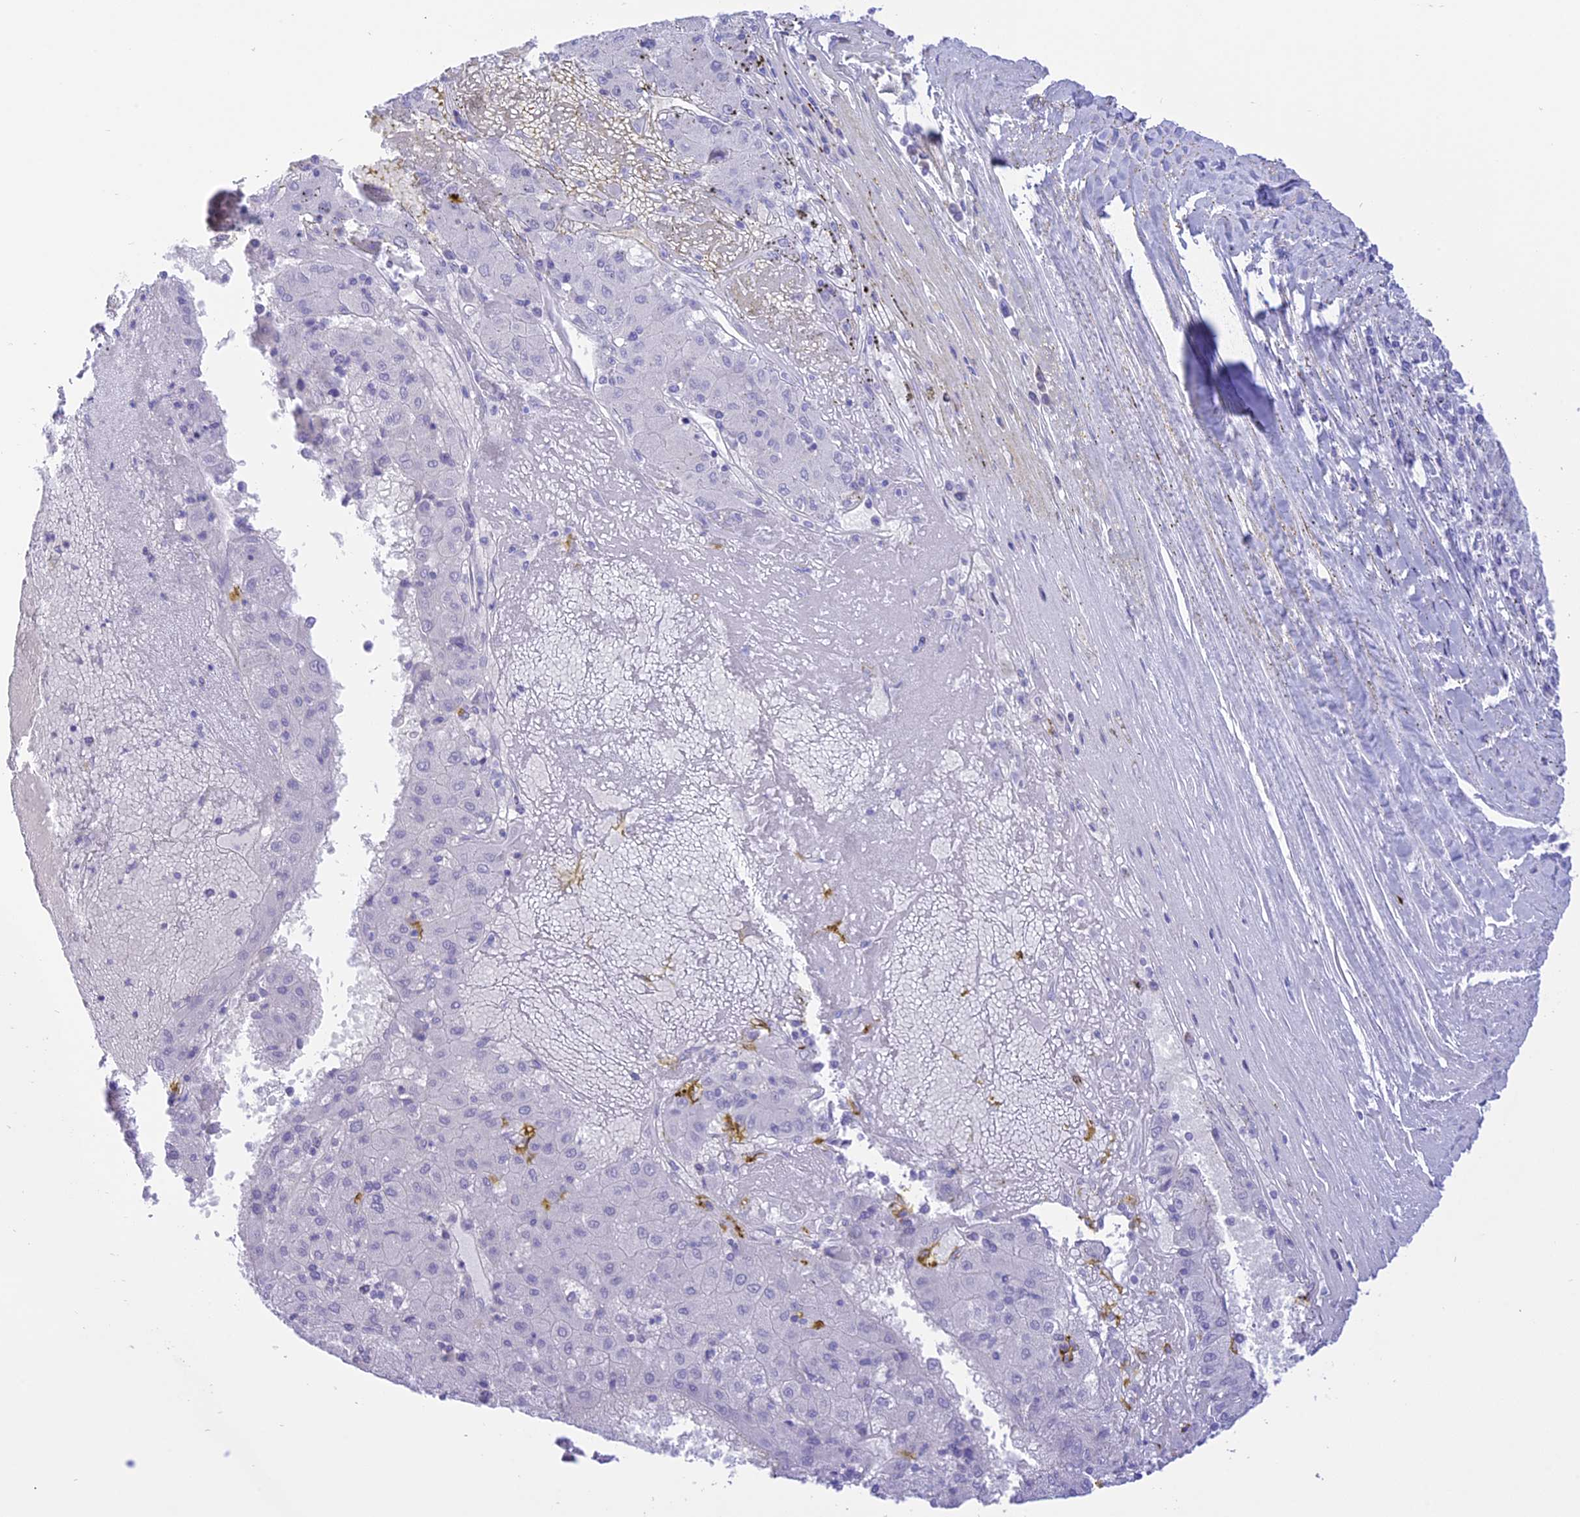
{"staining": {"intensity": "negative", "quantity": "none", "location": "none"}, "tissue": "liver cancer", "cell_type": "Tumor cells", "image_type": "cancer", "snomed": [{"axis": "morphology", "description": "Carcinoma, Hepatocellular, NOS"}, {"axis": "topography", "description": "Liver"}], "caption": "The image shows no staining of tumor cells in liver cancer (hepatocellular carcinoma).", "gene": "DCAF16", "patient": {"sex": "male", "age": 72}}